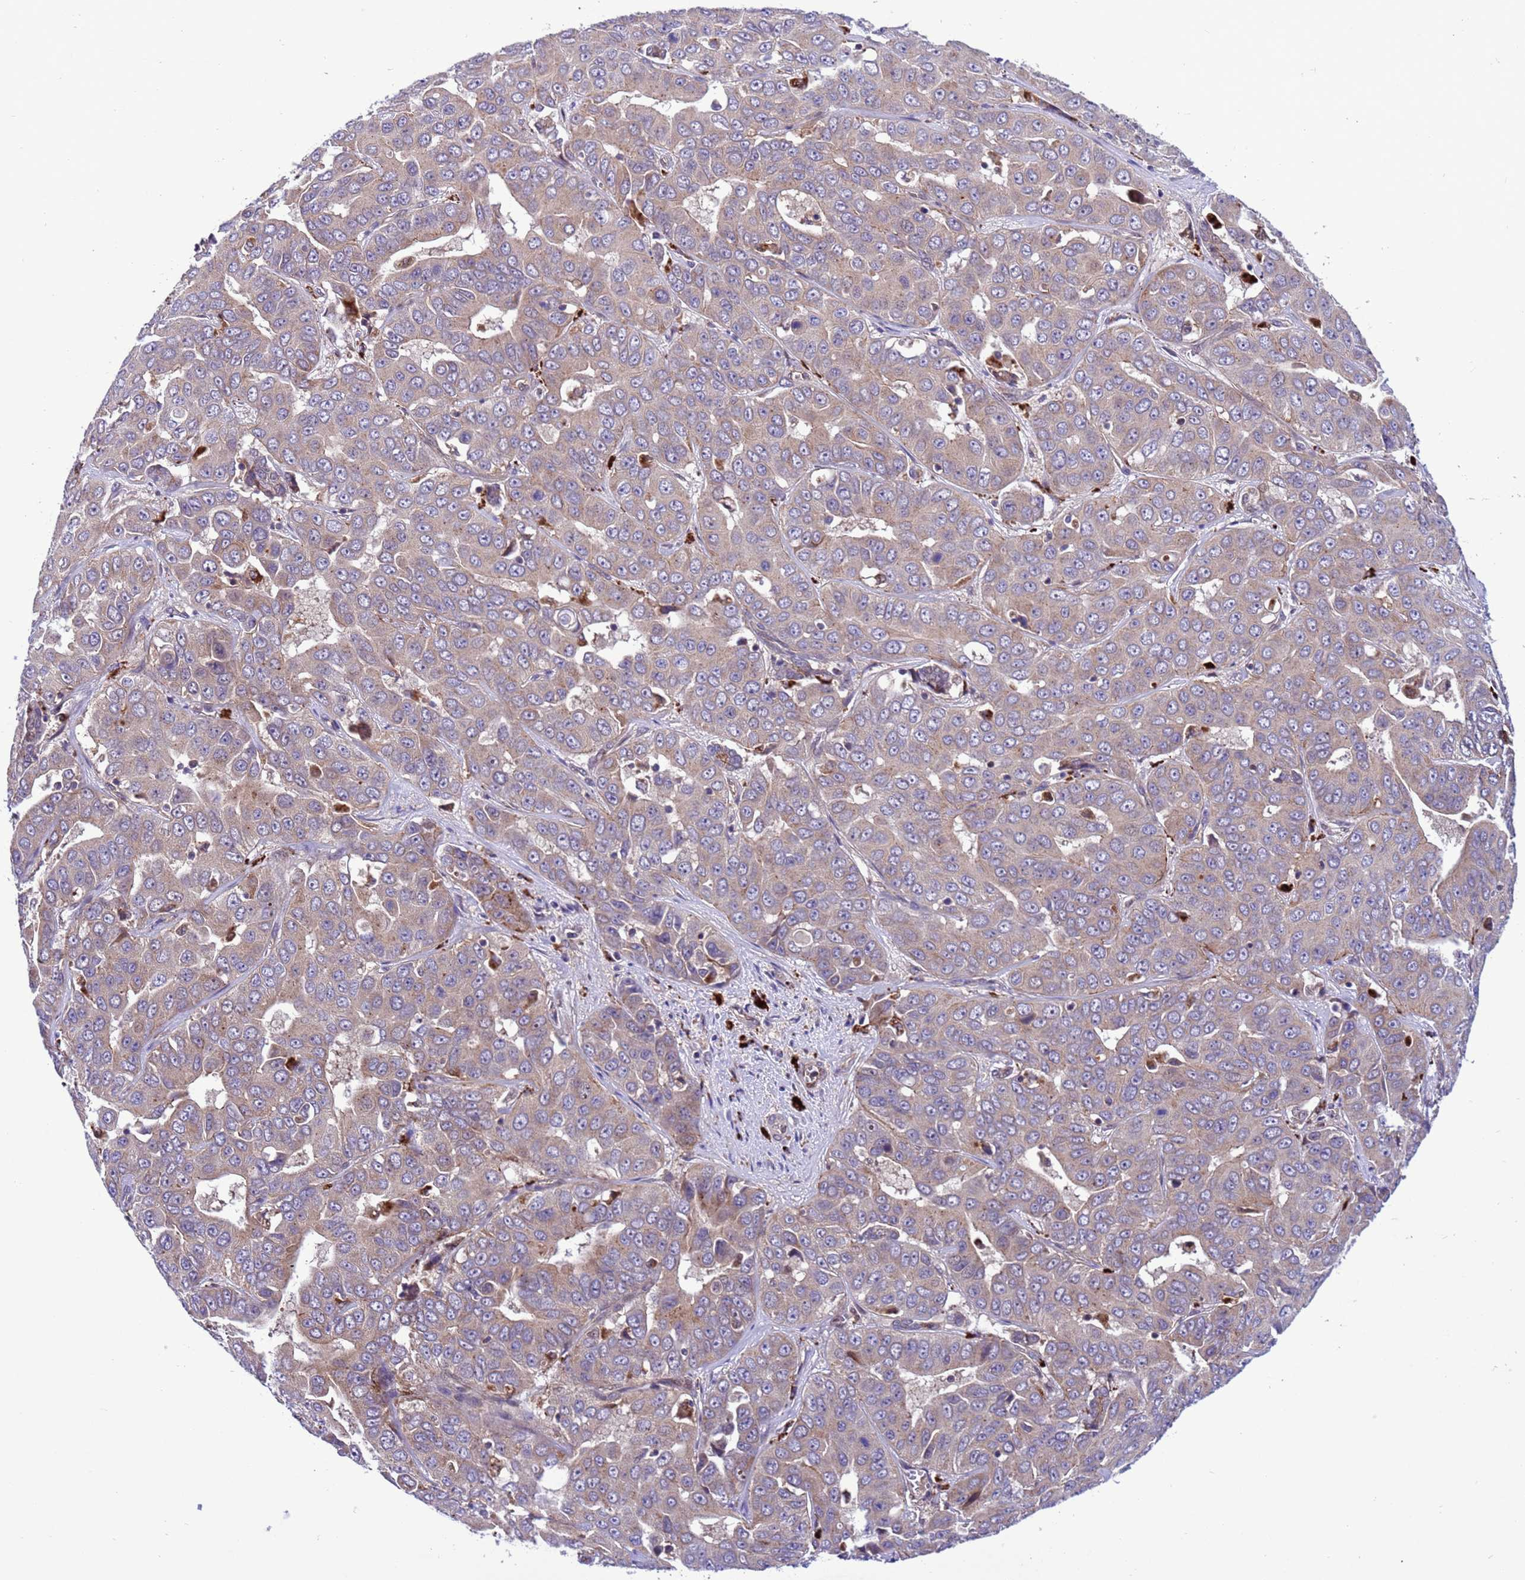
{"staining": {"intensity": "weak", "quantity": "25%-75%", "location": "cytoplasmic/membranous"}, "tissue": "liver cancer", "cell_type": "Tumor cells", "image_type": "cancer", "snomed": [{"axis": "morphology", "description": "Cholangiocarcinoma"}, {"axis": "topography", "description": "Liver"}], "caption": "Protein analysis of cholangiocarcinoma (liver) tissue demonstrates weak cytoplasmic/membranous positivity in approximately 25%-75% of tumor cells.", "gene": "RASD1", "patient": {"sex": "female", "age": 52}}